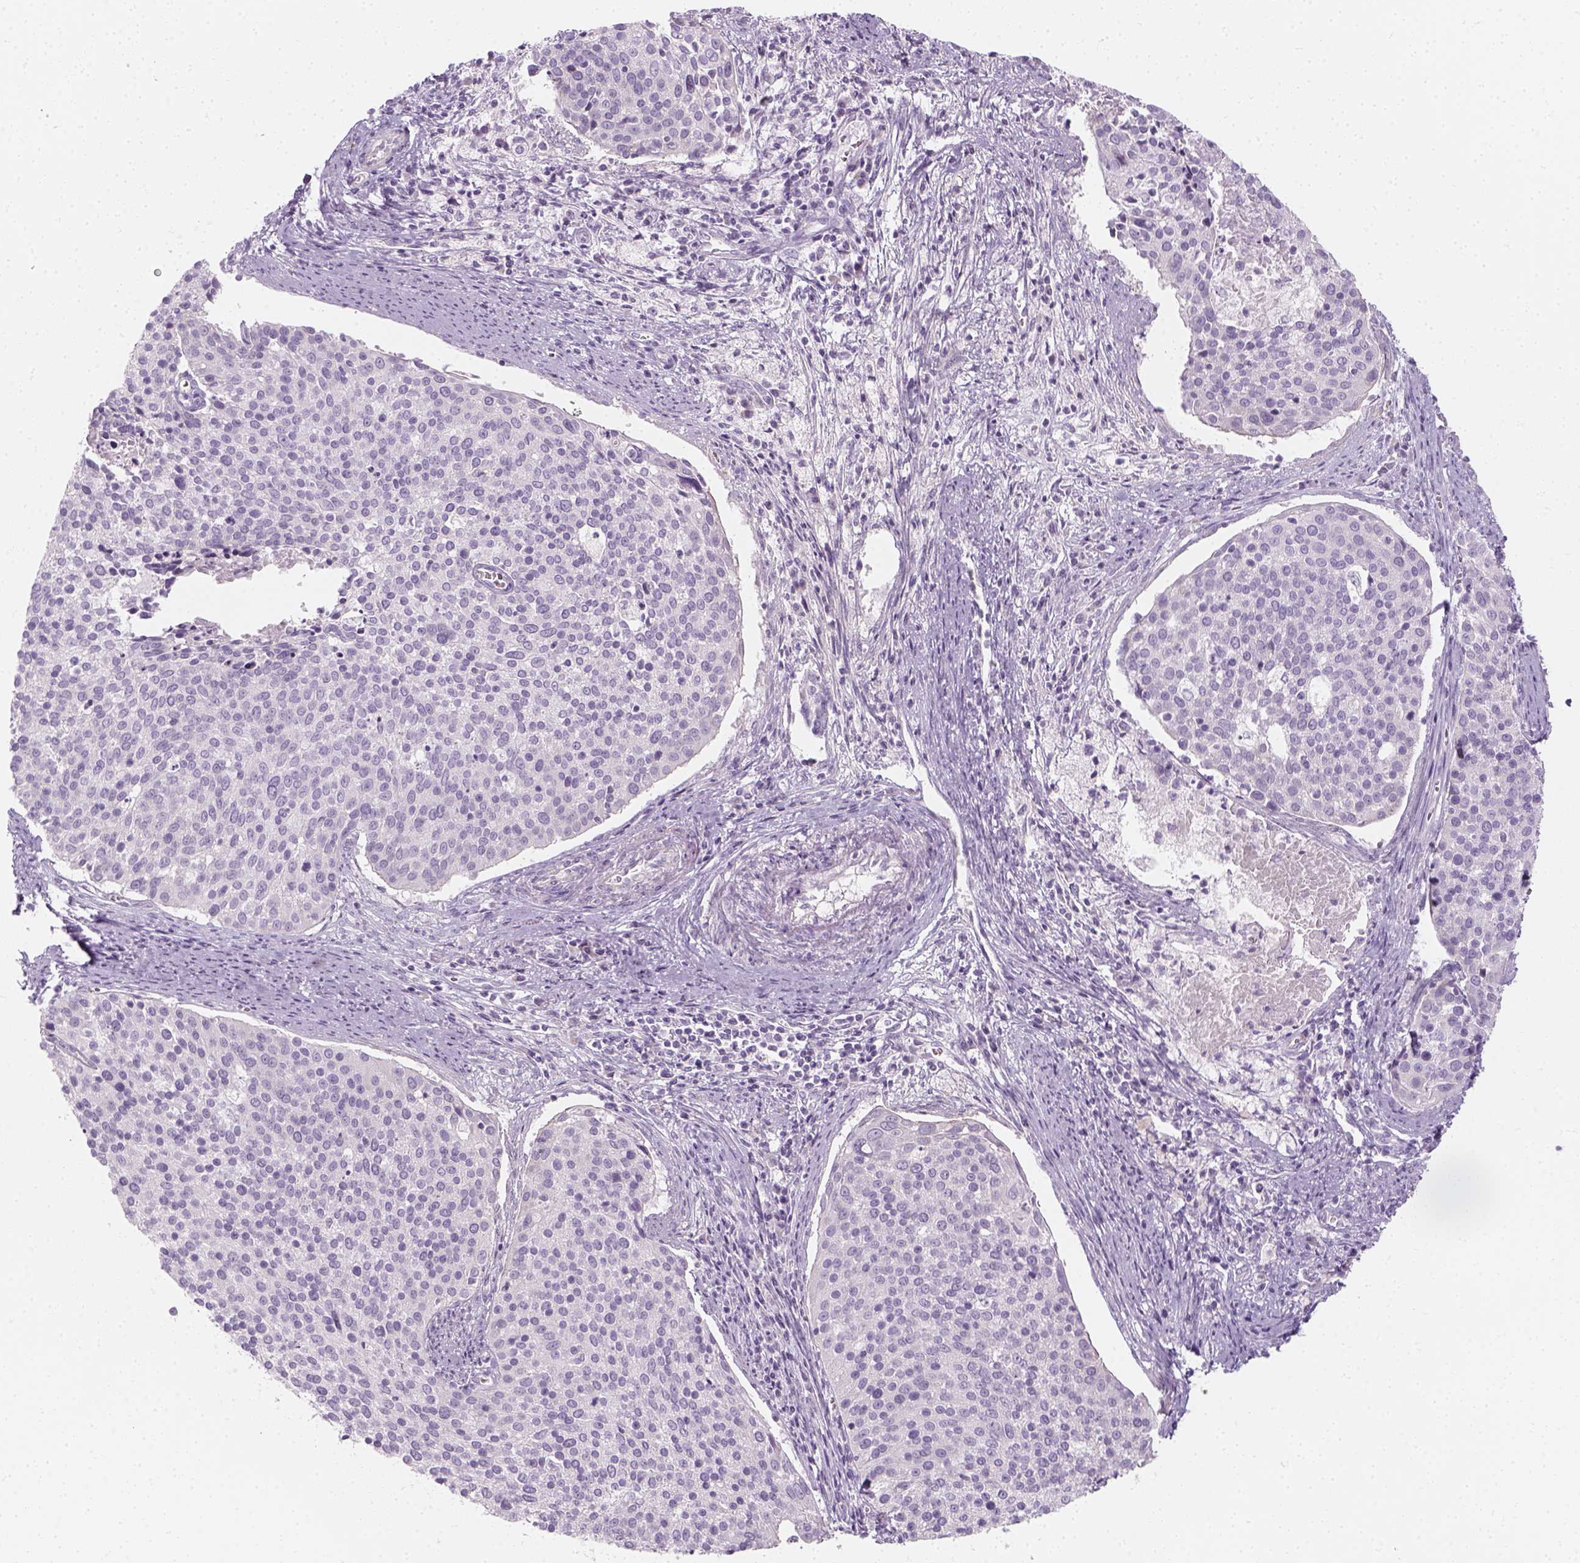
{"staining": {"intensity": "negative", "quantity": "none", "location": "none"}, "tissue": "cervical cancer", "cell_type": "Tumor cells", "image_type": "cancer", "snomed": [{"axis": "morphology", "description": "Squamous cell carcinoma, NOS"}, {"axis": "topography", "description": "Cervix"}], "caption": "Cervical cancer was stained to show a protein in brown. There is no significant expression in tumor cells. (DAB immunohistochemistry (IHC), high magnification).", "gene": "PRAME", "patient": {"sex": "female", "age": 39}}